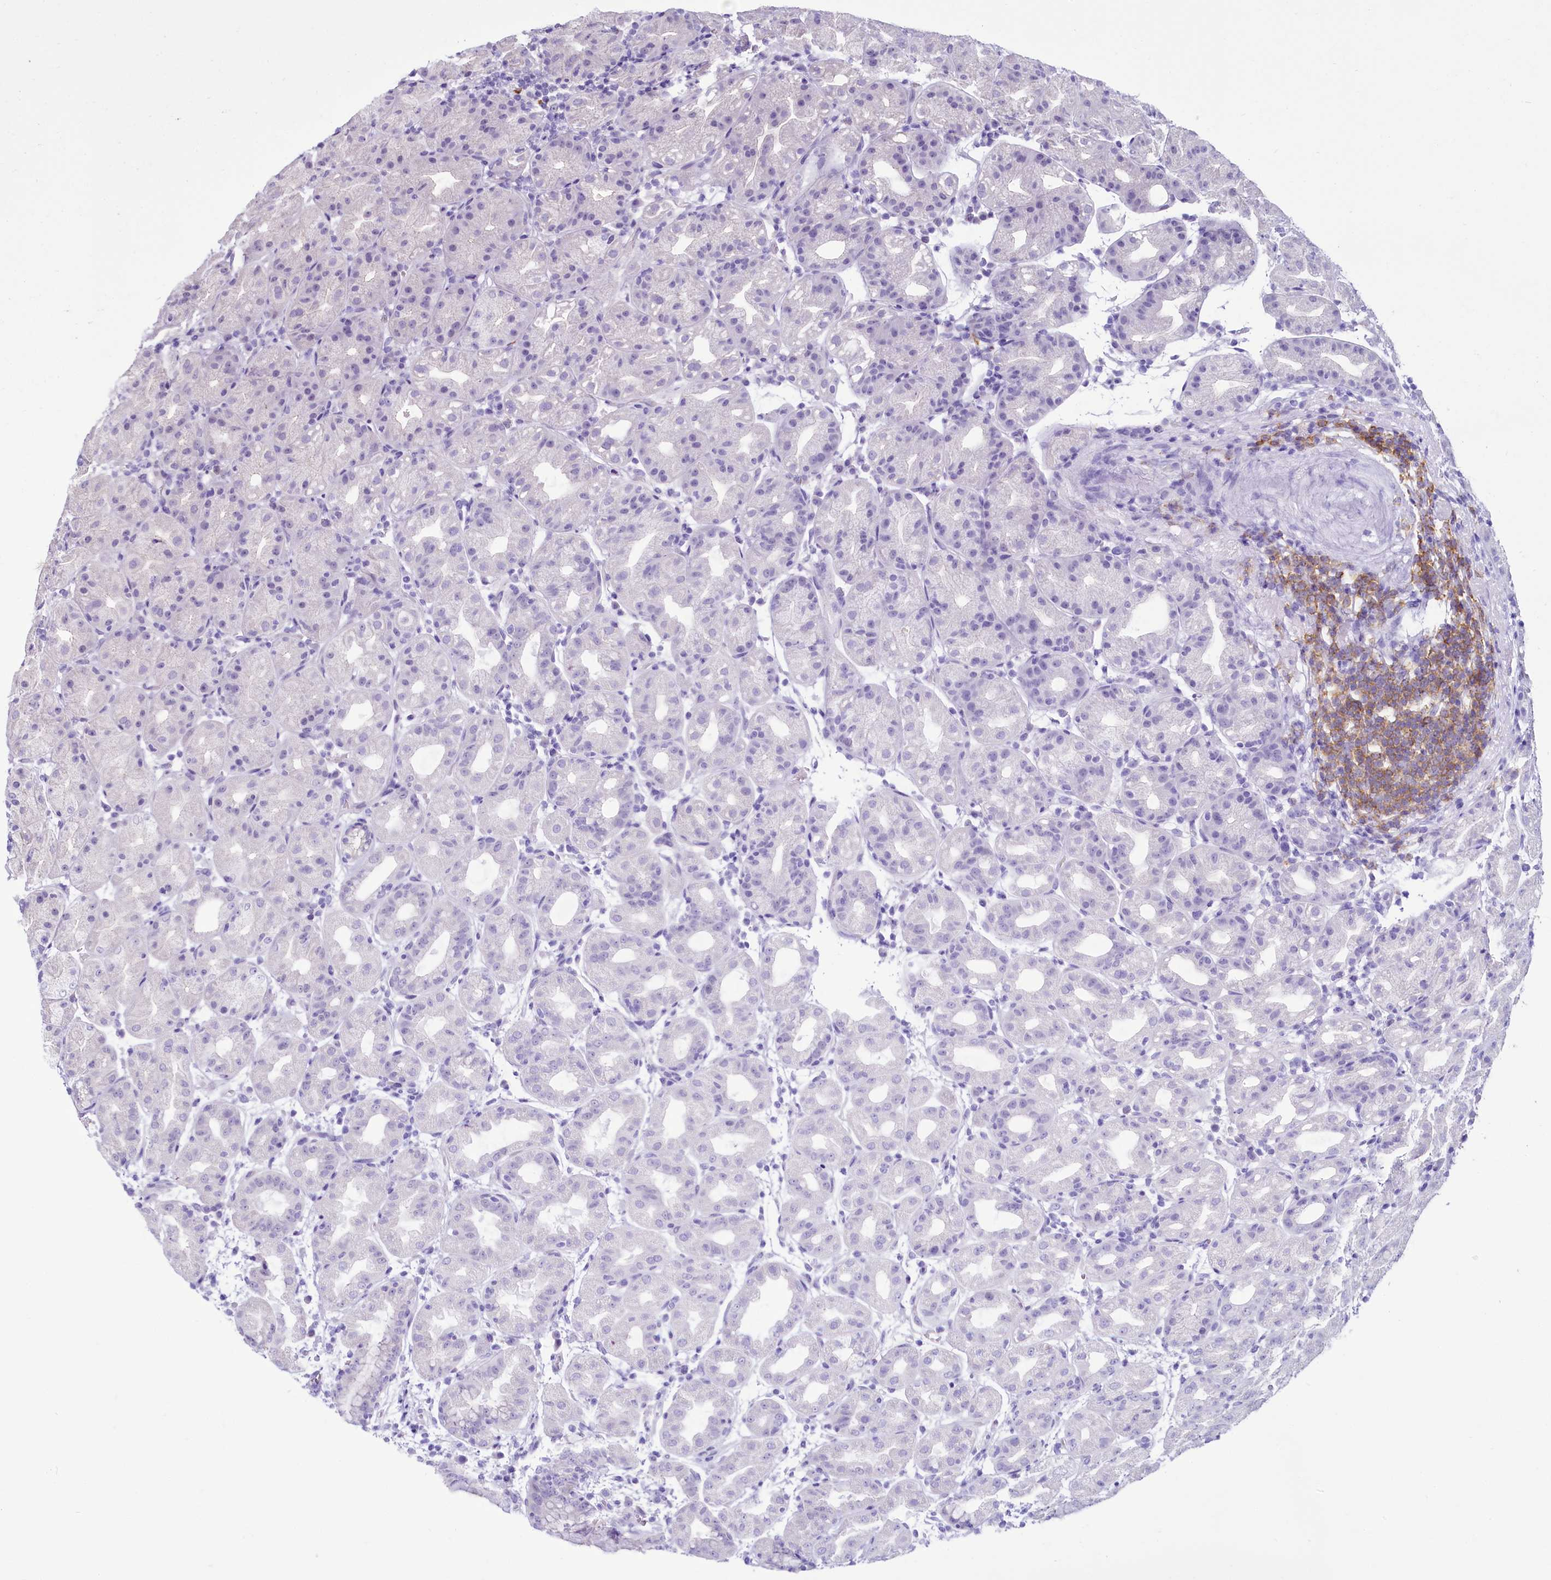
{"staining": {"intensity": "negative", "quantity": "none", "location": "none"}, "tissue": "stomach", "cell_type": "Glandular cells", "image_type": "normal", "snomed": [{"axis": "morphology", "description": "Normal tissue, NOS"}, {"axis": "topography", "description": "Stomach"}], "caption": "This is an immunohistochemistry (IHC) histopathology image of normal stomach. There is no positivity in glandular cells.", "gene": "BANK1", "patient": {"sex": "female", "age": 79}}